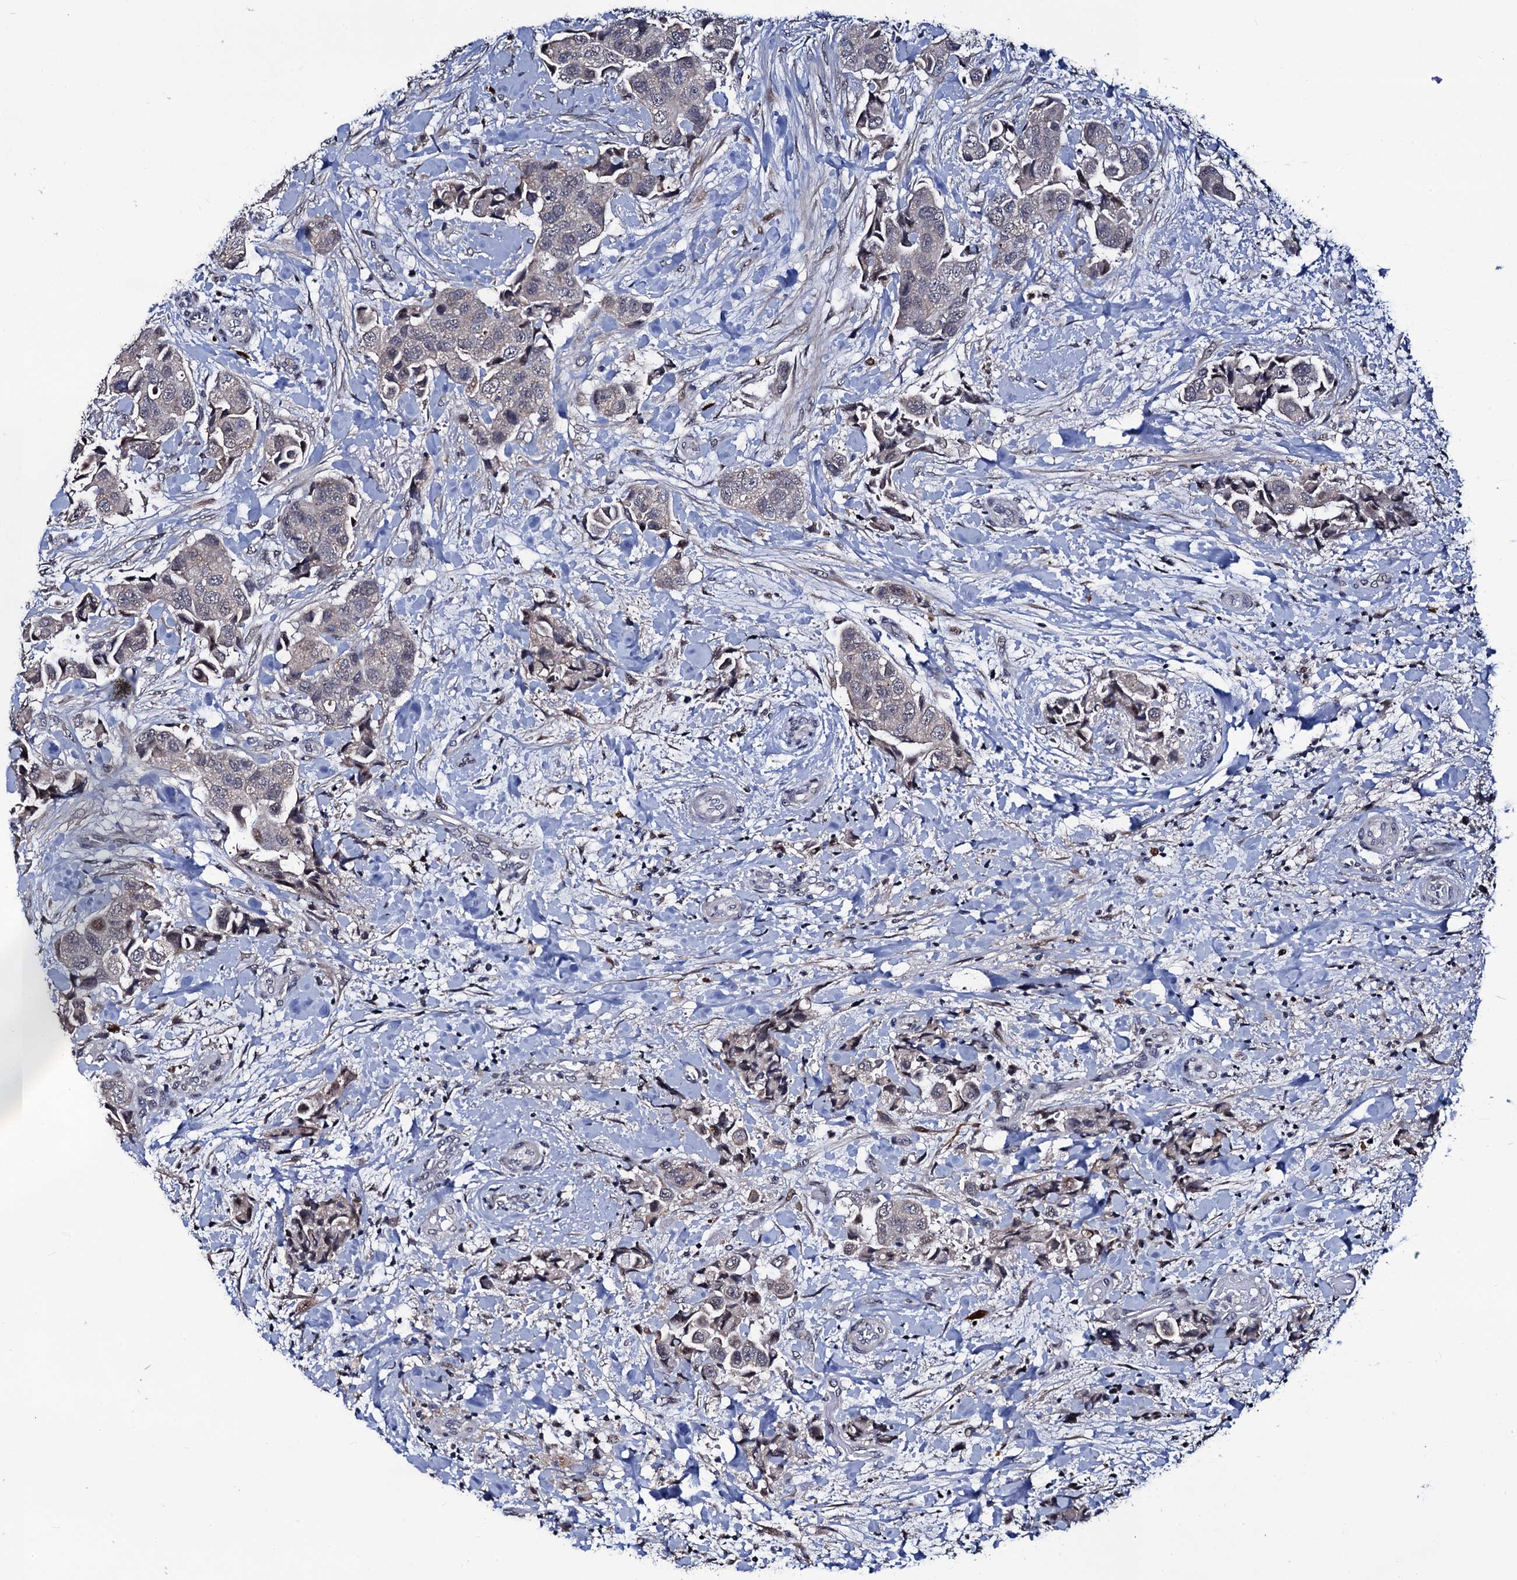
{"staining": {"intensity": "negative", "quantity": "none", "location": "none"}, "tissue": "breast cancer", "cell_type": "Tumor cells", "image_type": "cancer", "snomed": [{"axis": "morphology", "description": "Normal tissue, NOS"}, {"axis": "morphology", "description": "Duct carcinoma"}, {"axis": "topography", "description": "Breast"}], "caption": "The photomicrograph reveals no staining of tumor cells in breast cancer.", "gene": "FAM222A", "patient": {"sex": "female", "age": 62}}